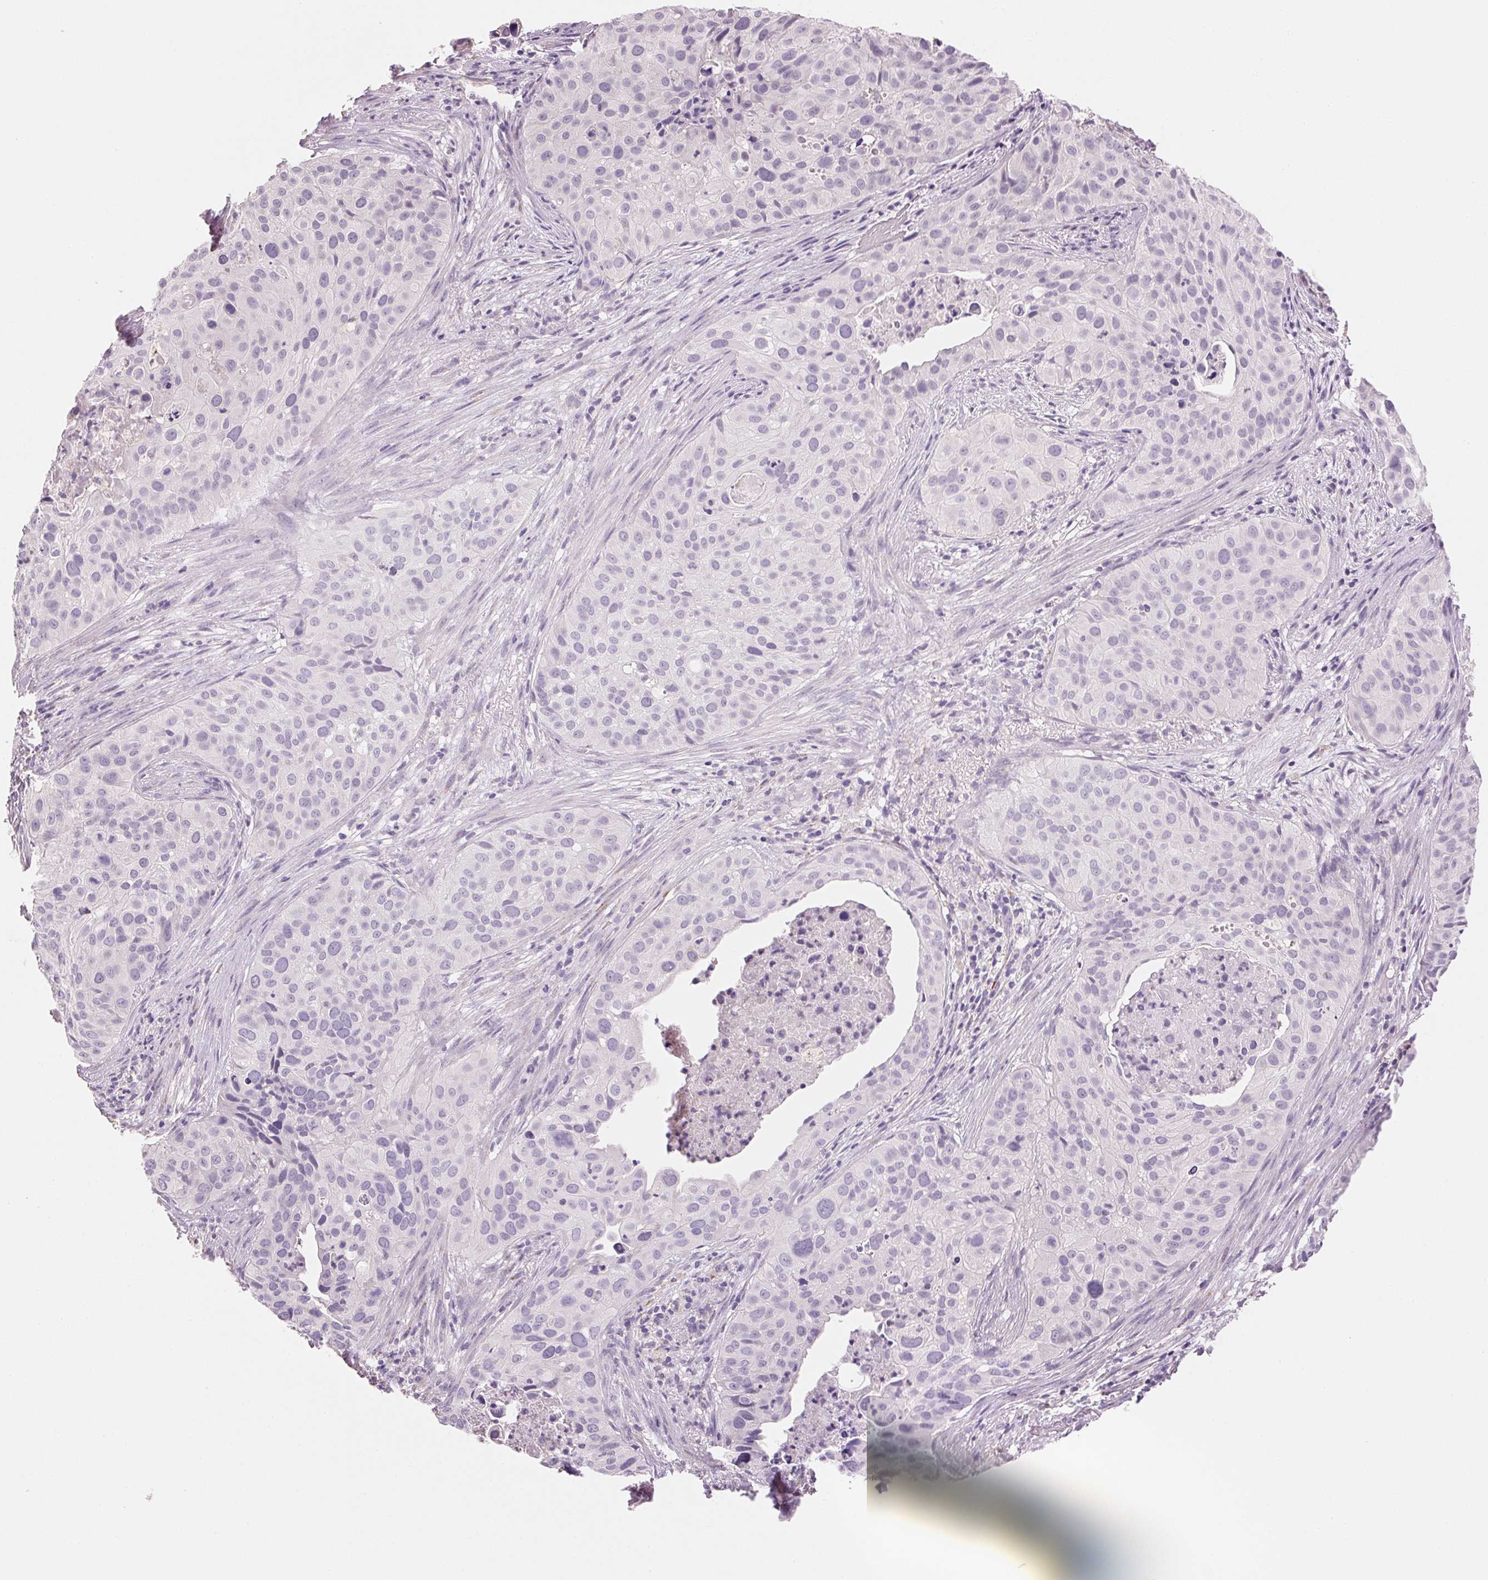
{"staining": {"intensity": "negative", "quantity": "none", "location": "none"}, "tissue": "cervical cancer", "cell_type": "Tumor cells", "image_type": "cancer", "snomed": [{"axis": "morphology", "description": "Squamous cell carcinoma, NOS"}, {"axis": "topography", "description": "Cervix"}], "caption": "IHC micrograph of neoplastic tissue: squamous cell carcinoma (cervical) stained with DAB (3,3'-diaminobenzidine) demonstrates no significant protein expression in tumor cells.", "gene": "CYP11B1", "patient": {"sex": "female", "age": 38}}